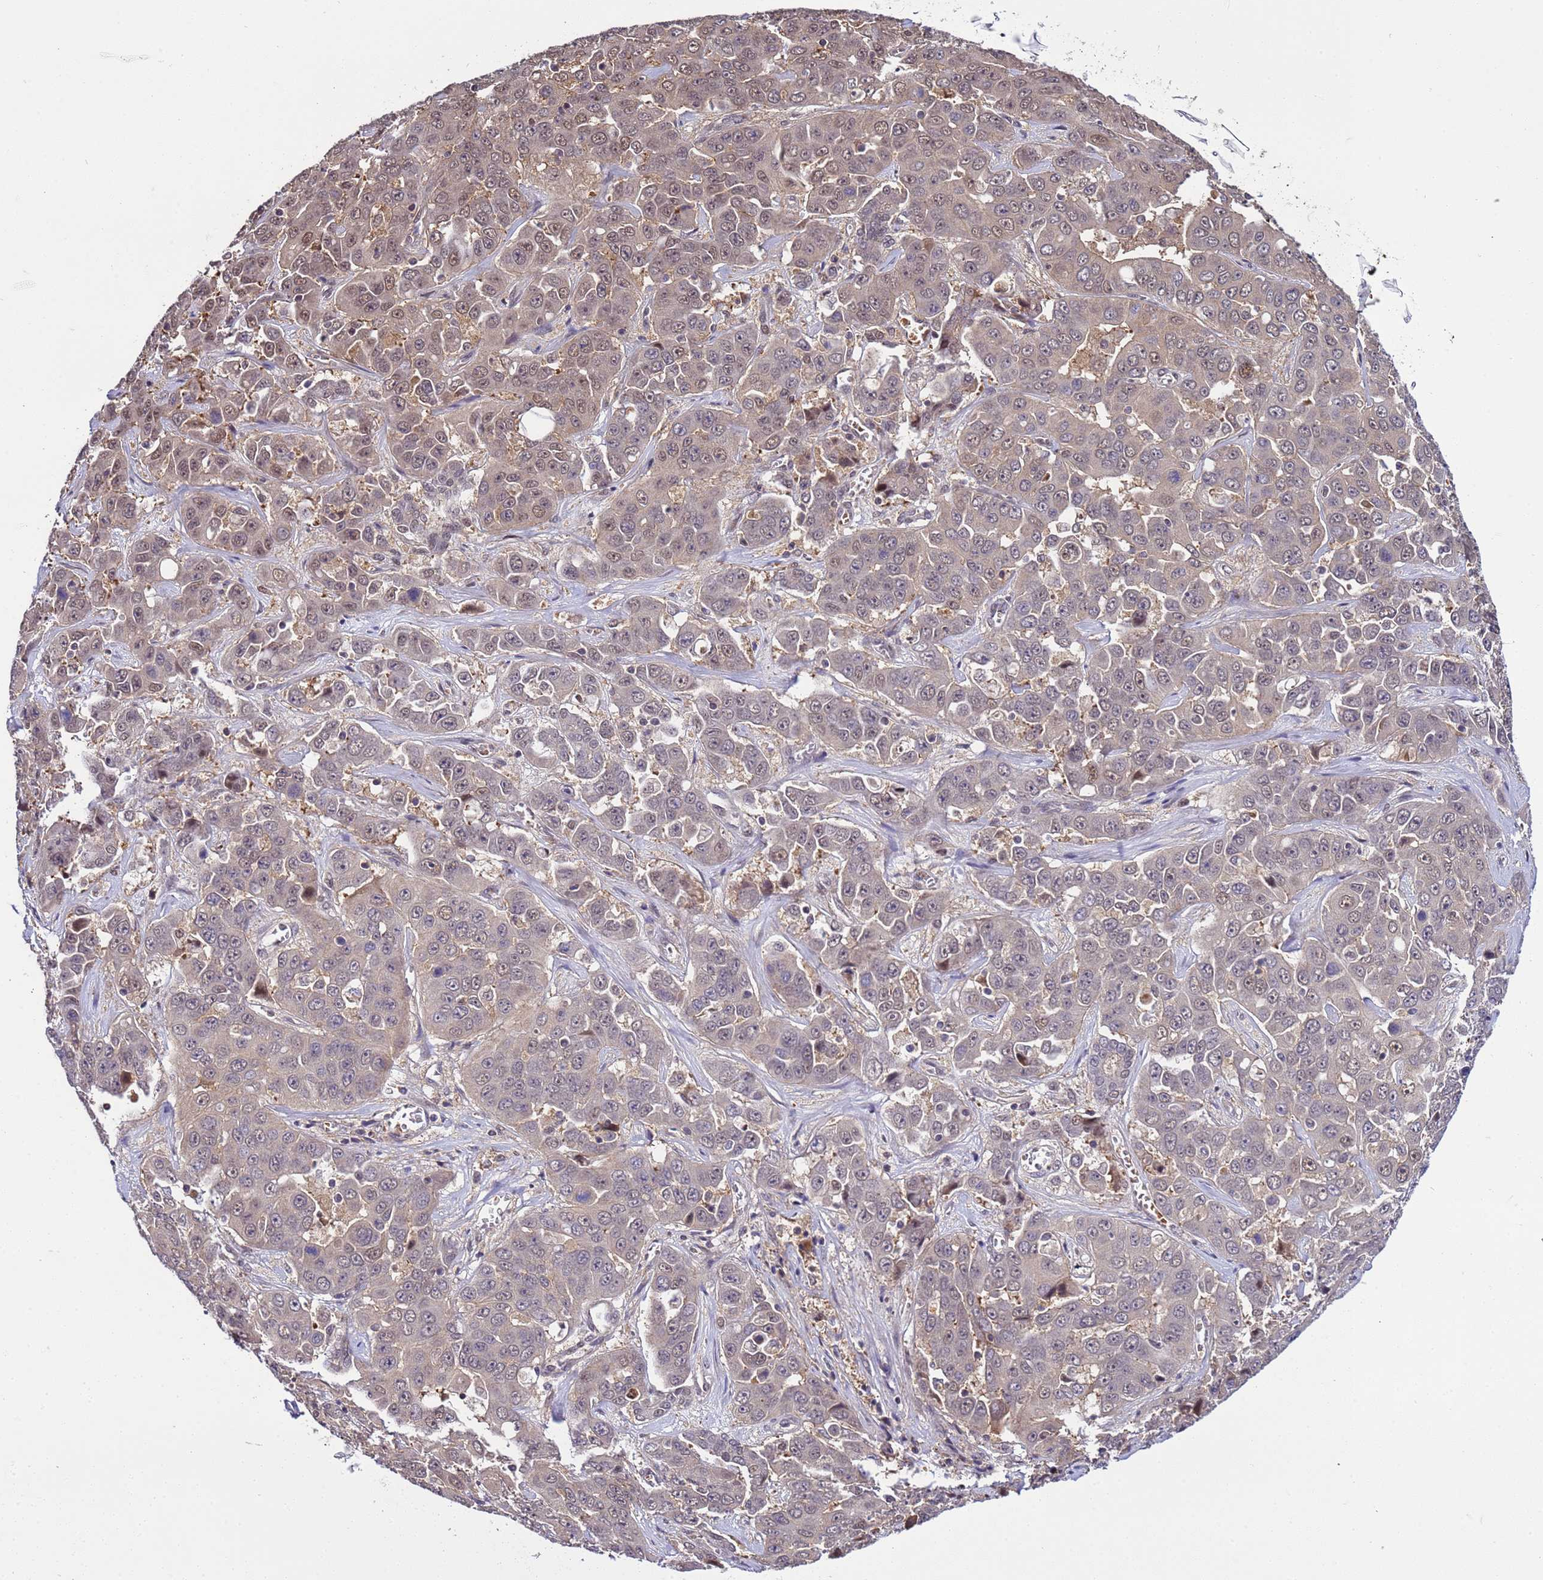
{"staining": {"intensity": "weak", "quantity": "25%-75%", "location": "nuclear"}, "tissue": "liver cancer", "cell_type": "Tumor cells", "image_type": "cancer", "snomed": [{"axis": "morphology", "description": "Cholangiocarcinoma"}, {"axis": "topography", "description": "Liver"}], "caption": "Immunohistochemical staining of cholangiocarcinoma (liver) exhibits low levels of weak nuclear protein positivity in about 25%-75% of tumor cells. The staining was performed using DAB (3,3'-diaminobenzidine) to visualize the protein expression in brown, while the nuclei were stained in blue with hematoxylin (Magnification: 20x).", "gene": "GEN1", "patient": {"sex": "female", "age": 52}}